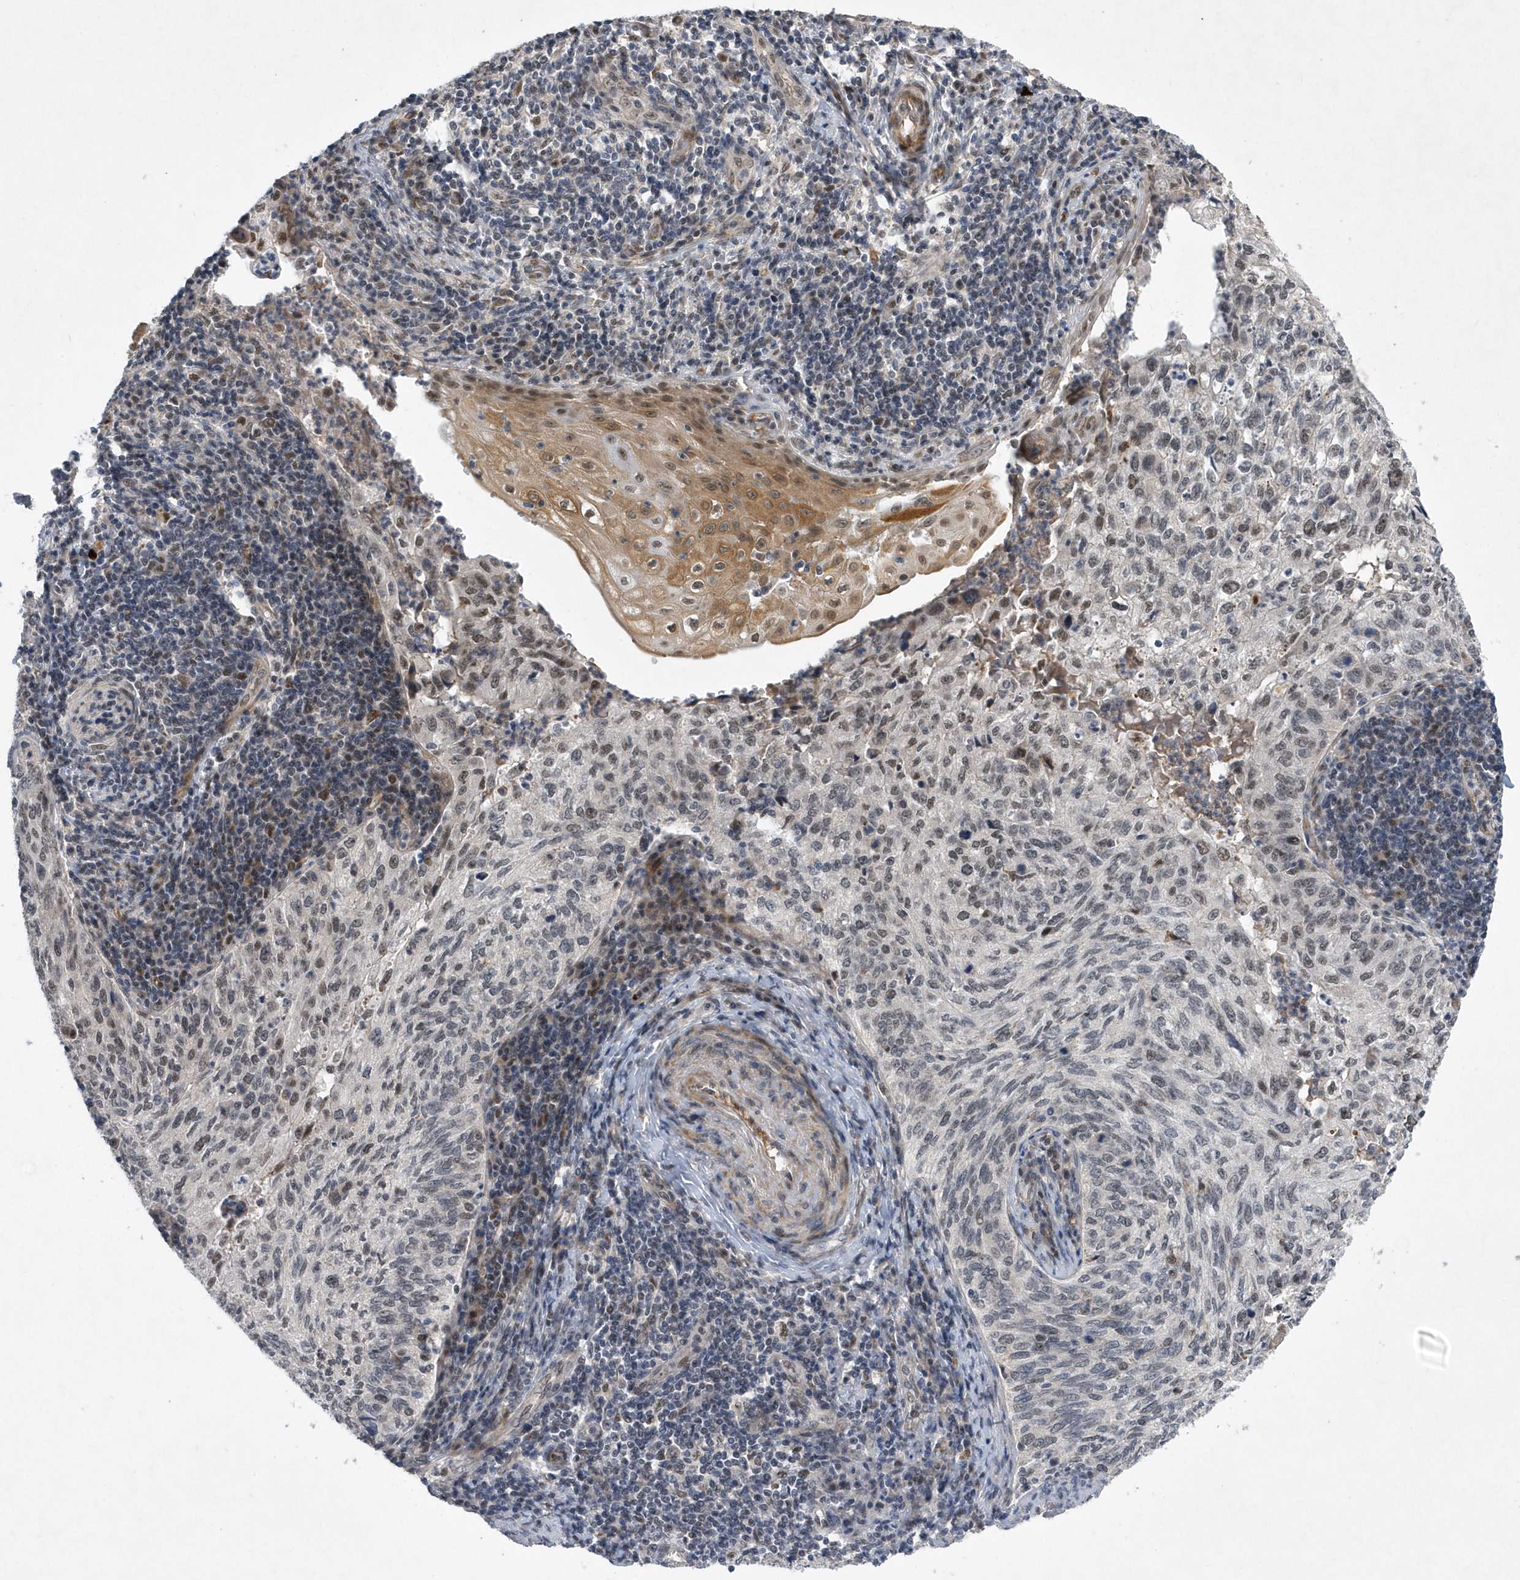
{"staining": {"intensity": "weak", "quantity": "<25%", "location": "nuclear"}, "tissue": "cervical cancer", "cell_type": "Tumor cells", "image_type": "cancer", "snomed": [{"axis": "morphology", "description": "Squamous cell carcinoma, NOS"}, {"axis": "topography", "description": "Cervix"}], "caption": "The IHC micrograph has no significant staining in tumor cells of cervical squamous cell carcinoma tissue. (DAB (3,3'-diaminobenzidine) immunohistochemistry (IHC), high magnification).", "gene": "FAM217A", "patient": {"sex": "female", "age": 30}}